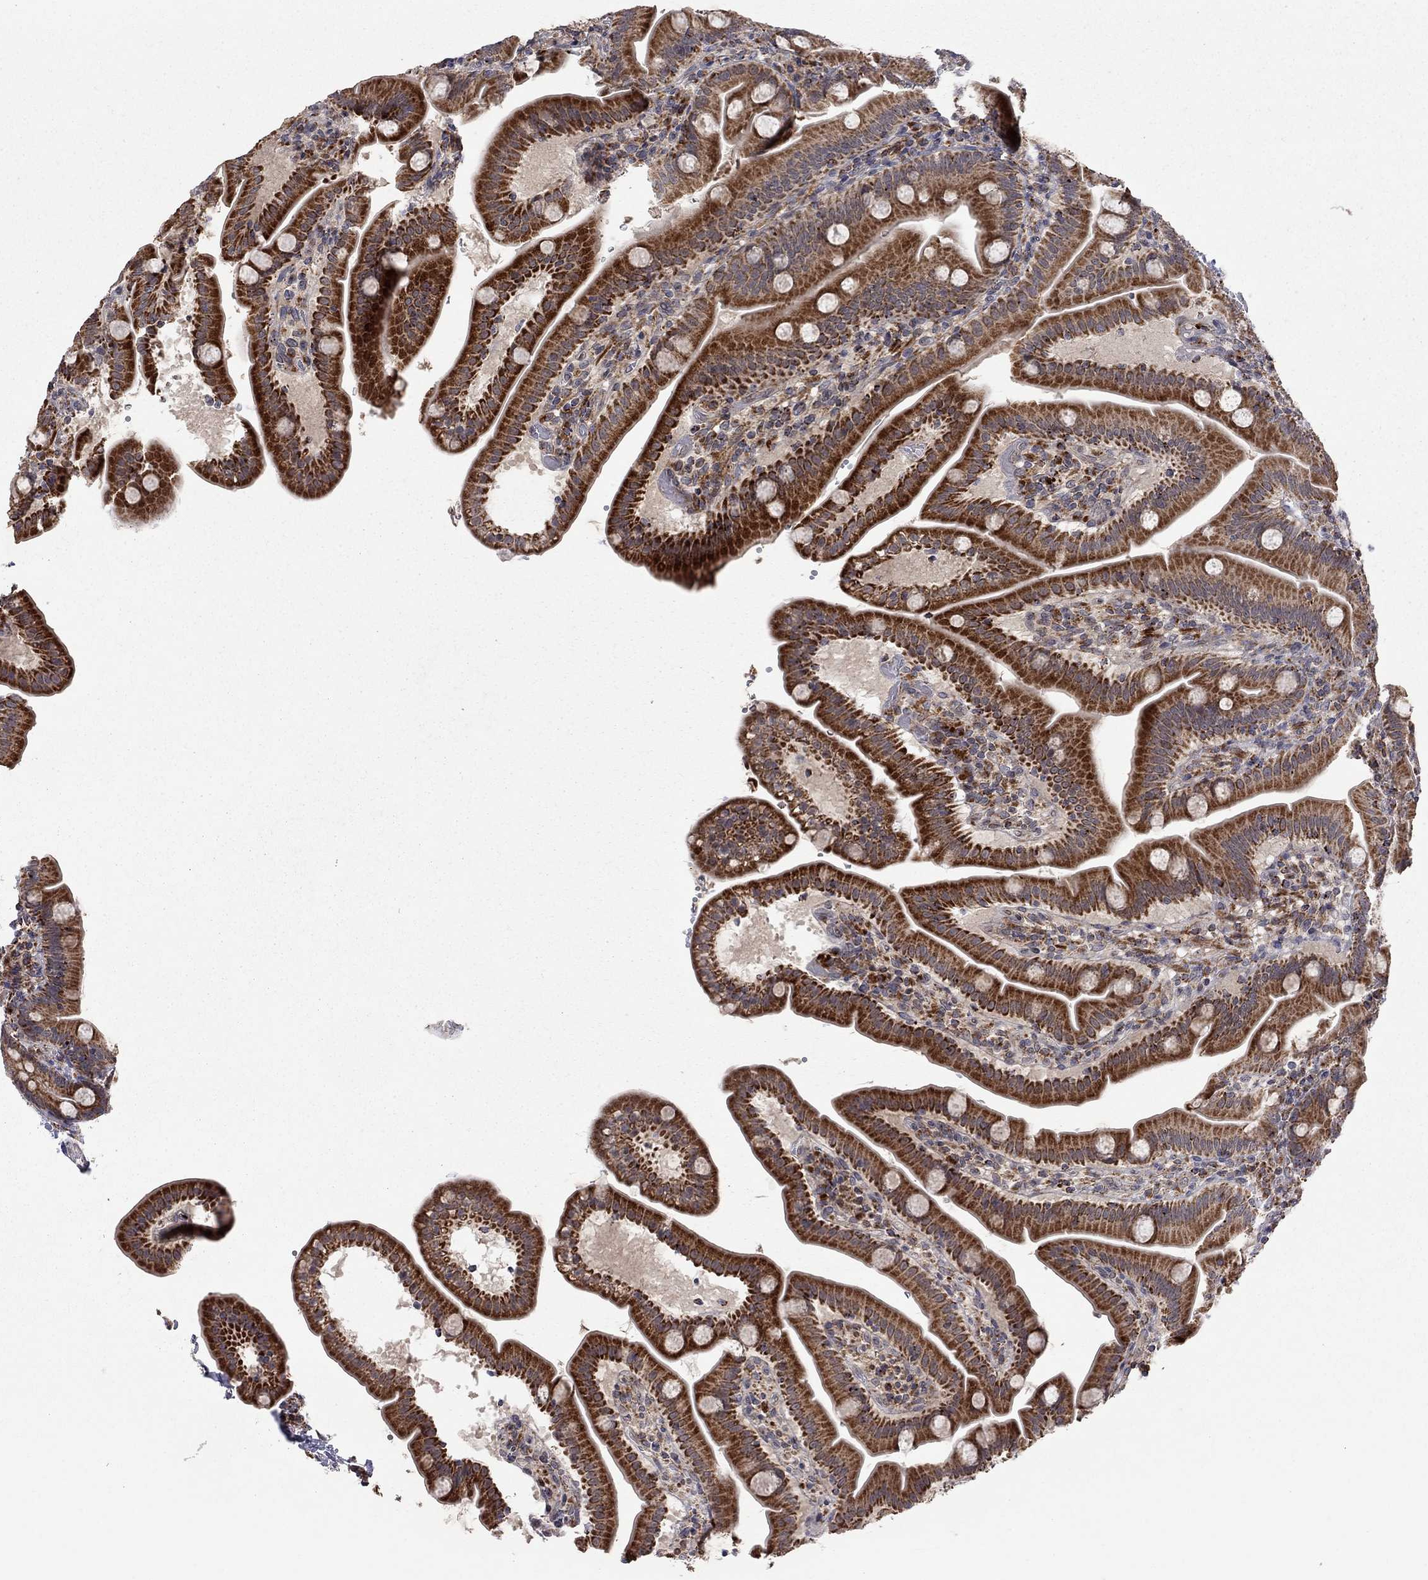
{"staining": {"intensity": "strong", "quantity": ">75%", "location": "cytoplasmic/membranous"}, "tissue": "small intestine", "cell_type": "Glandular cells", "image_type": "normal", "snomed": [{"axis": "morphology", "description": "Normal tissue, NOS"}, {"axis": "topography", "description": "Small intestine"}], "caption": "Immunohistochemical staining of unremarkable small intestine reveals high levels of strong cytoplasmic/membranous expression in about >75% of glandular cells.", "gene": "IDS", "patient": {"sex": "male", "age": 66}}